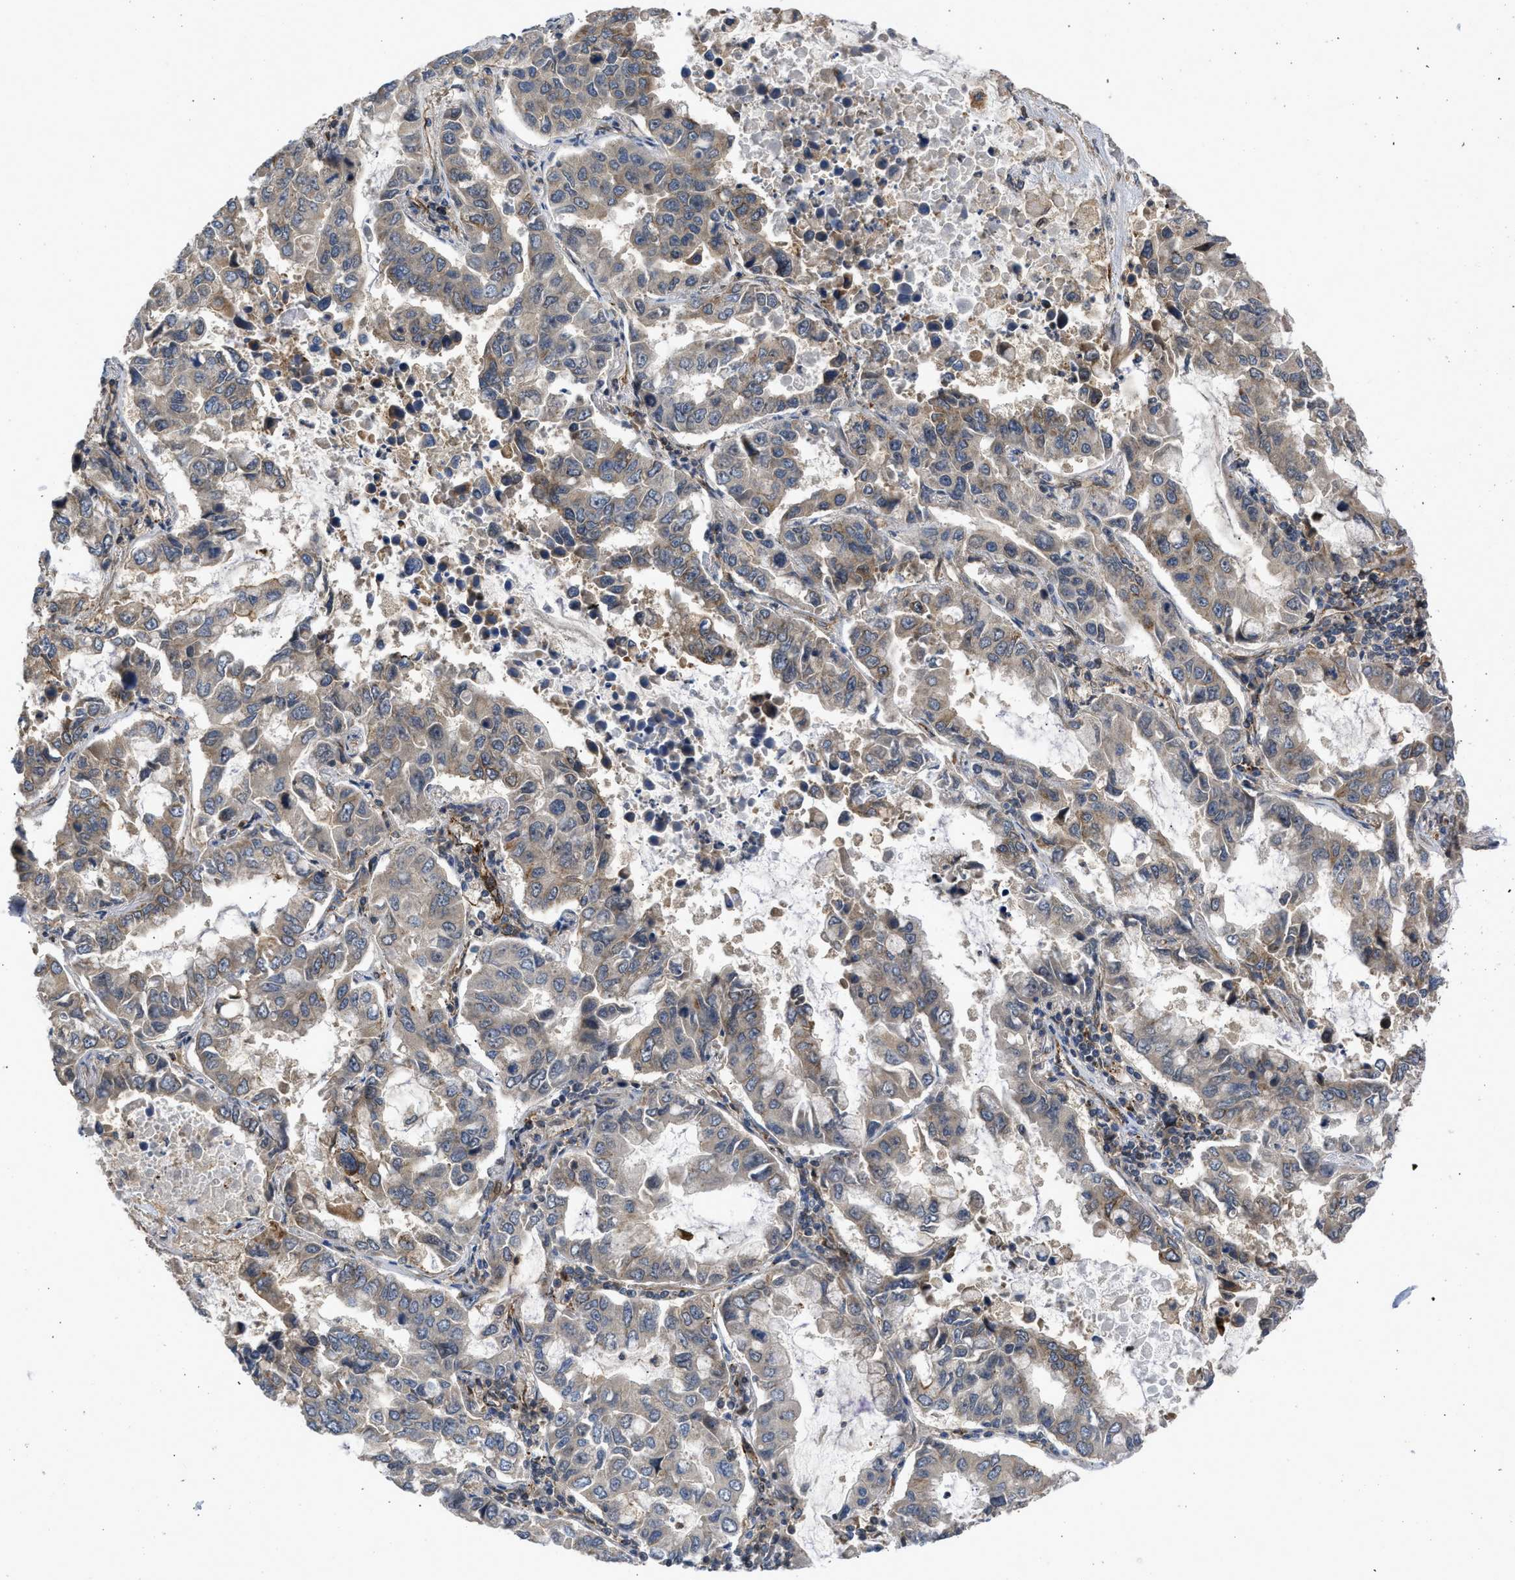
{"staining": {"intensity": "weak", "quantity": "25%-75%", "location": "cytoplasmic/membranous"}, "tissue": "lung cancer", "cell_type": "Tumor cells", "image_type": "cancer", "snomed": [{"axis": "morphology", "description": "Adenocarcinoma, NOS"}, {"axis": "topography", "description": "Lung"}], "caption": "Immunohistochemical staining of lung adenocarcinoma shows low levels of weak cytoplasmic/membranous expression in about 25%-75% of tumor cells.", "gene": "GPATCH2L", "patient": {"sex": "male", "age": 64}}